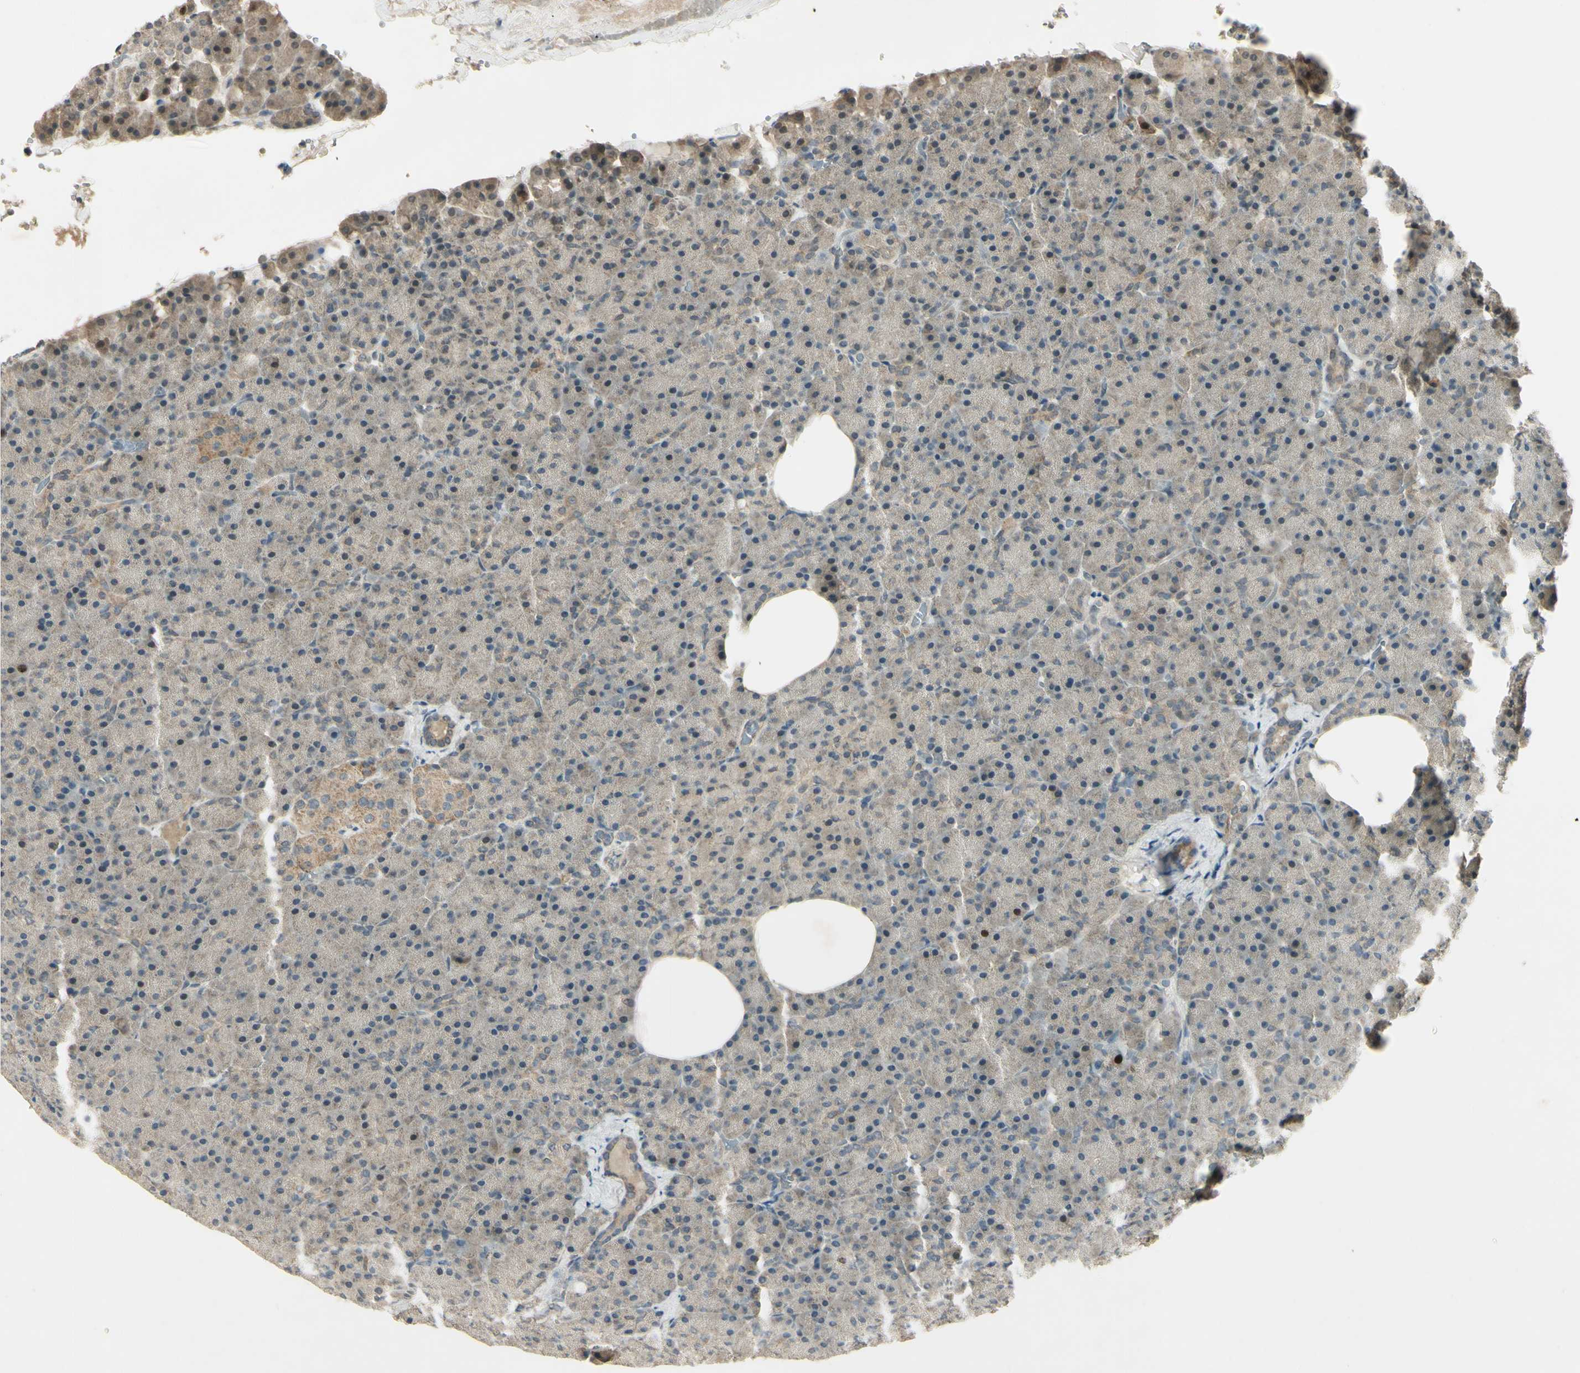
{"staining": {"intensity": "weak", "quantity": "<25%", "location": "cytoplasmic/membranous"}, "tissue": "pancreas", "cell_type": "Exocrine glandular cells", "image_type": "normal", "snomed": [{"axis": "morphology", "description": "Normal tissue, NOS"}, {"axis": "topography", "description": "Pancreas"}], "caption": "This is an immunohistochemistry (IHC) image of benign pancreas. There is no expression in exocrine glandular cells.", "gene": "RAD18", "patient": {"sex": "female", "age": 35}}